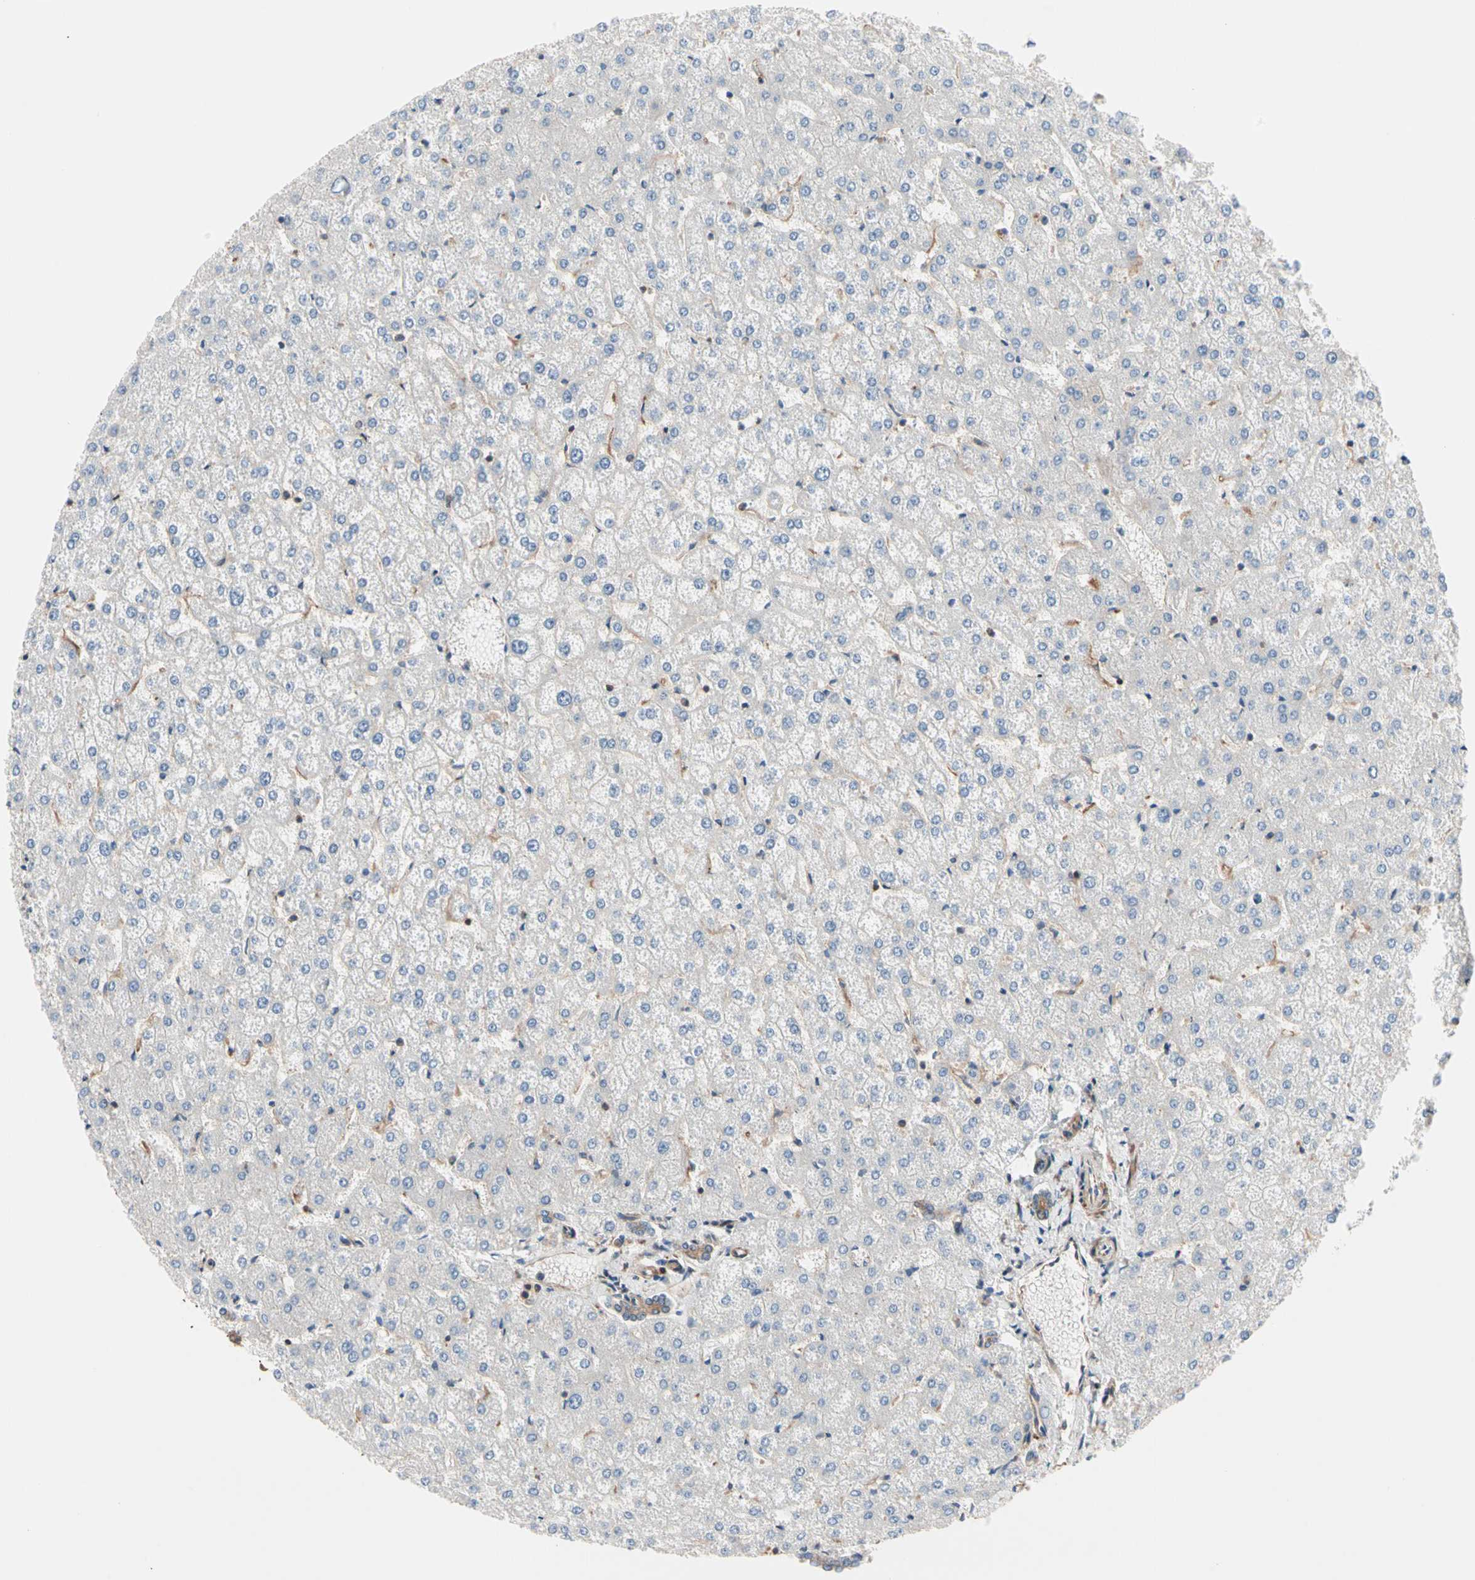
{"staining": {"intensity": "weak", "quantity": ">75%", "location": "cytoplasmic/membranous"}, "tissue": "liver", "cell_type": "Cholangiocytes", "image_type": "normal", "snomed": [{"axis": "morphology", "description": "Normal tissue, NOS"}, {"axis": "topography", "description": "Liver"}], "caption": "Protein expression analysis of unremarkable liver exhibits weak cytoplasmic/membranous positivity in about >75% of cholangiocytes.", "gene": "ROCK1", "patient": {"sex": "female", "age": 32}}